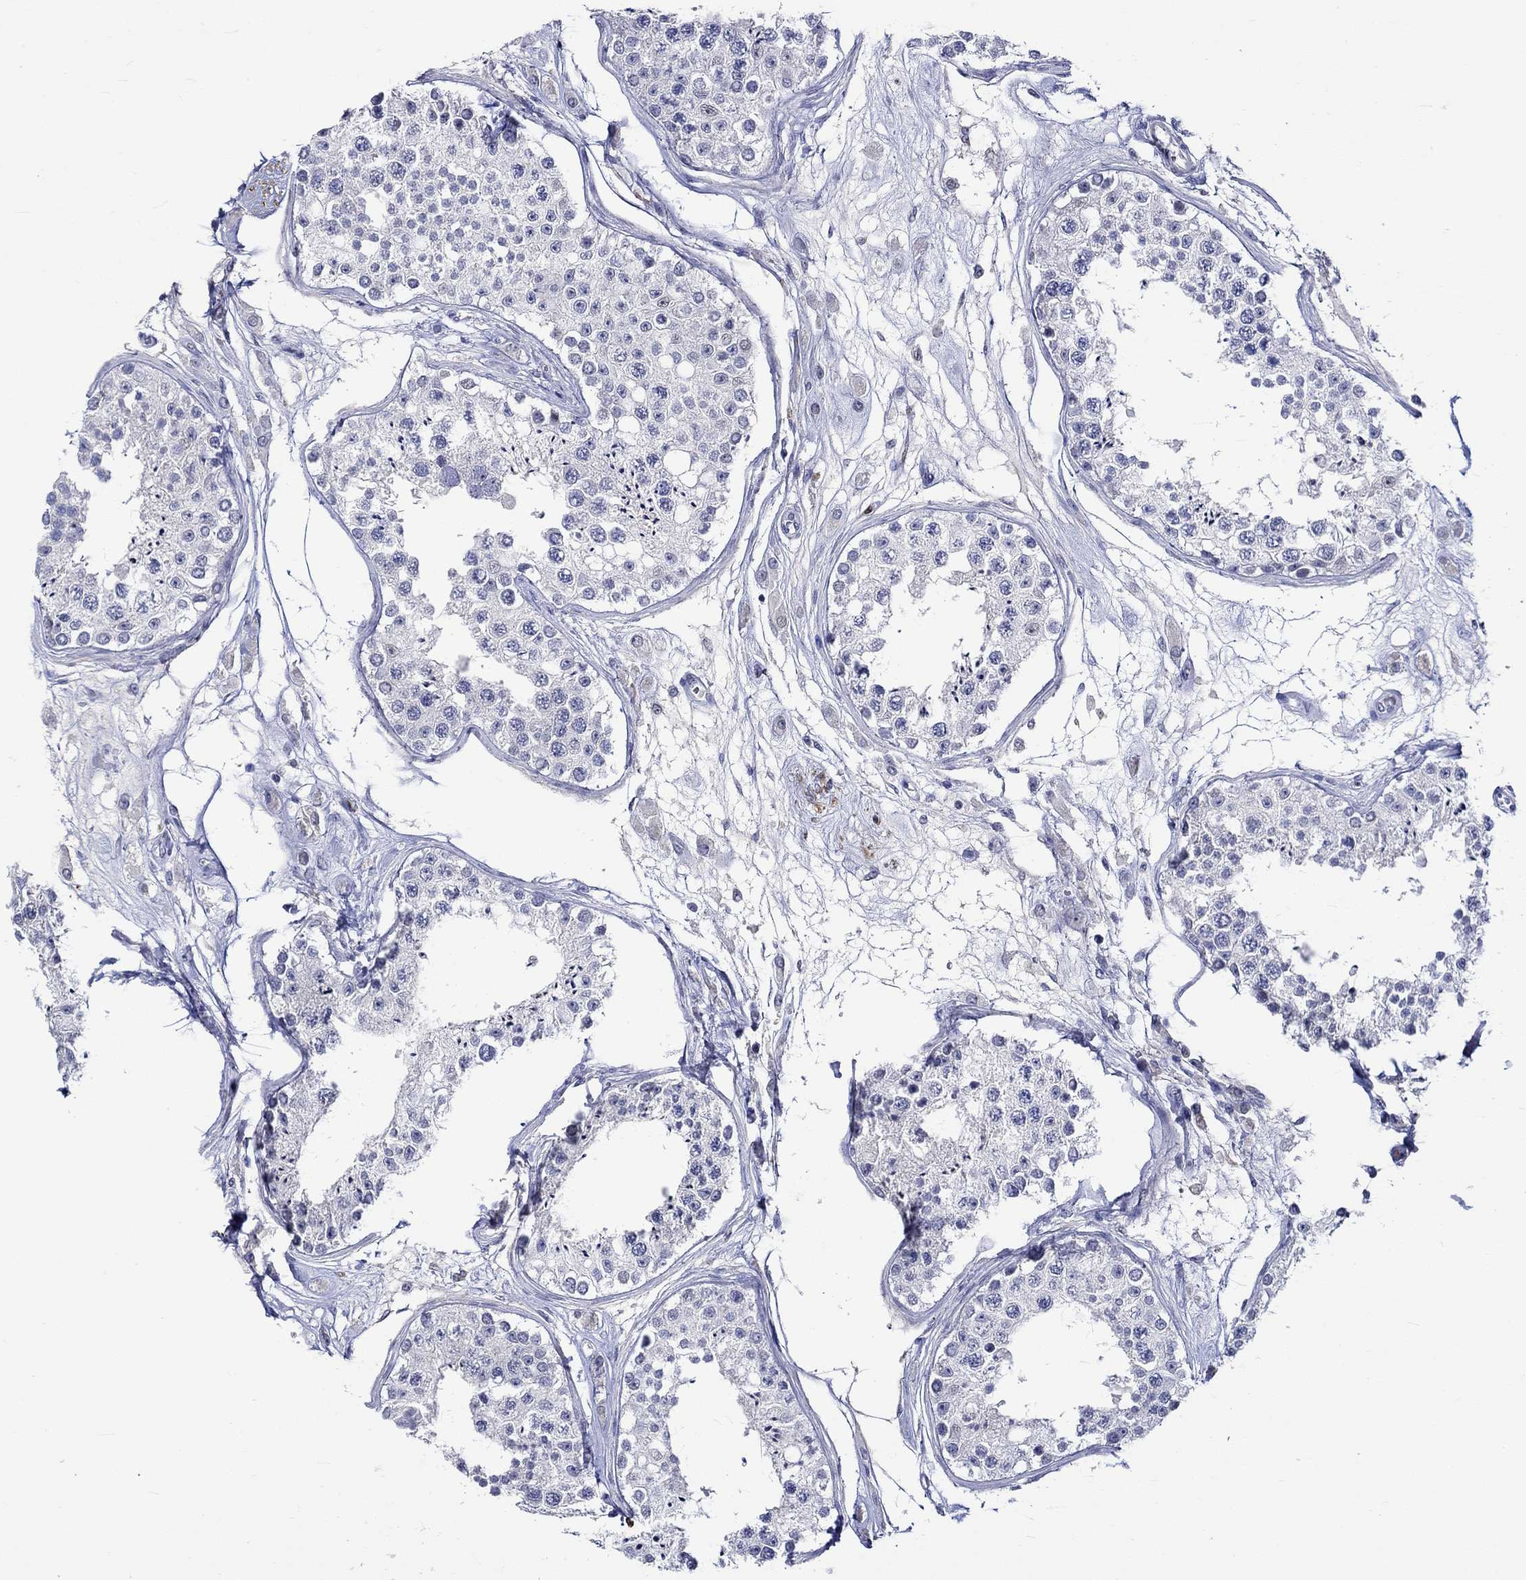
{"staining": {"intensity": "negative", "quantity": "none", "location": "none"}, "tissue": "testis", "cell_type": "Cells in seminiferous ducts", "image_type": "normal", "snomed": [{"axis": "morphology", "description": "Normal tissue, NOS"}, {"axis": "topography", "description": "Testis"}], "caption": "Immunohistochemical staining of benign testis demonstrates no significant staining in cells in seminiferous ducts. (Stains: DAB IHC with hematoxylin counter stain, Microscopy: brightfield microscopy at high magnification).", "gene": "CRYAB", "patient": {"sex": "male", "age": 25}}